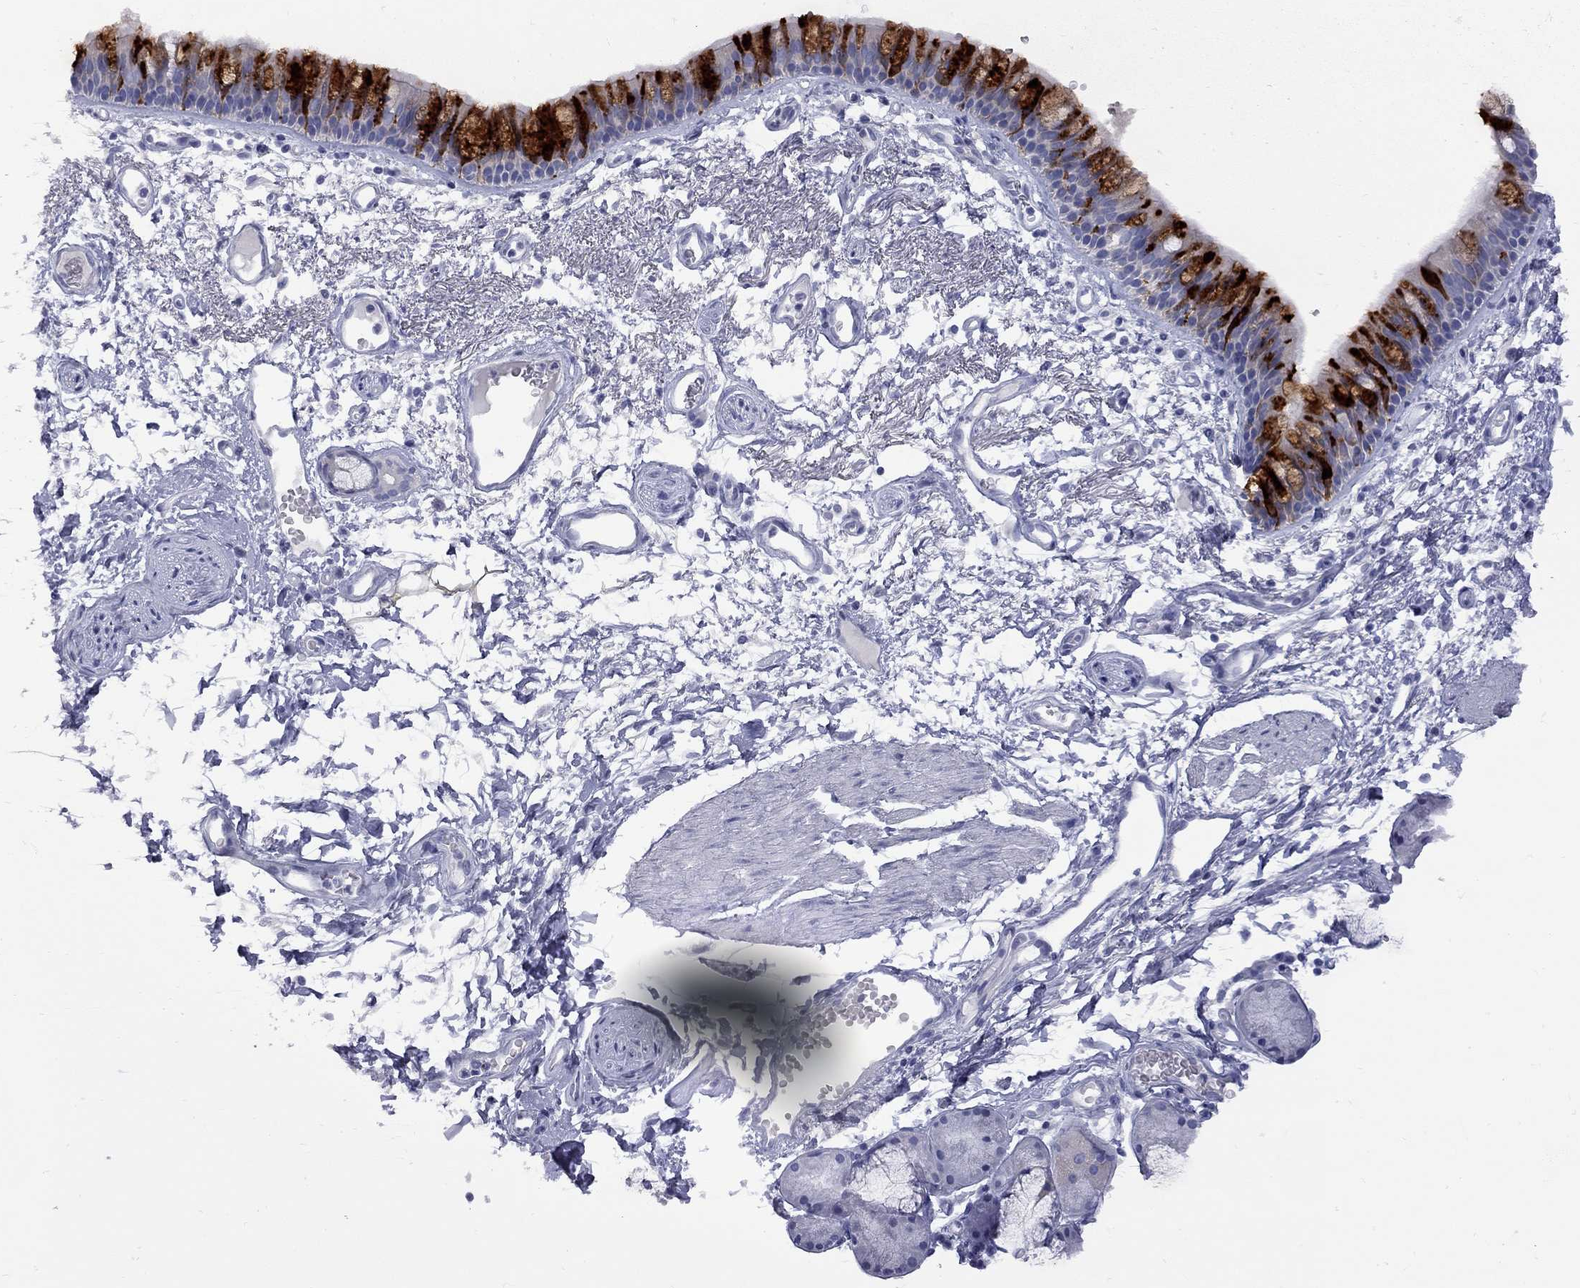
{"staining": {"intensity": "strong", "quantity": "<25%", "location": "cytoplasmic/membranous"}, "tissue": "bronchus", "cell_type": "Respiratory epithelial cells", "image_type": "normal", "snomed": [{"axis": "morphology", "description": "Normal tissue, NOS"}, {"axis": "topography", "description": "Cartilage tissue"}, {"axis": "topography", "description": "Bronchus"}], "caption": "Immunohistochemistry (IHC) (DAB) staining of unremarkable human bronchus demonstrates strong cytoplasmic/membranous protein expression in approximately <25% of respiratory epithelial cells.", "gene": "ABCB4", "patient": {"sex": "male", "age": 66}}